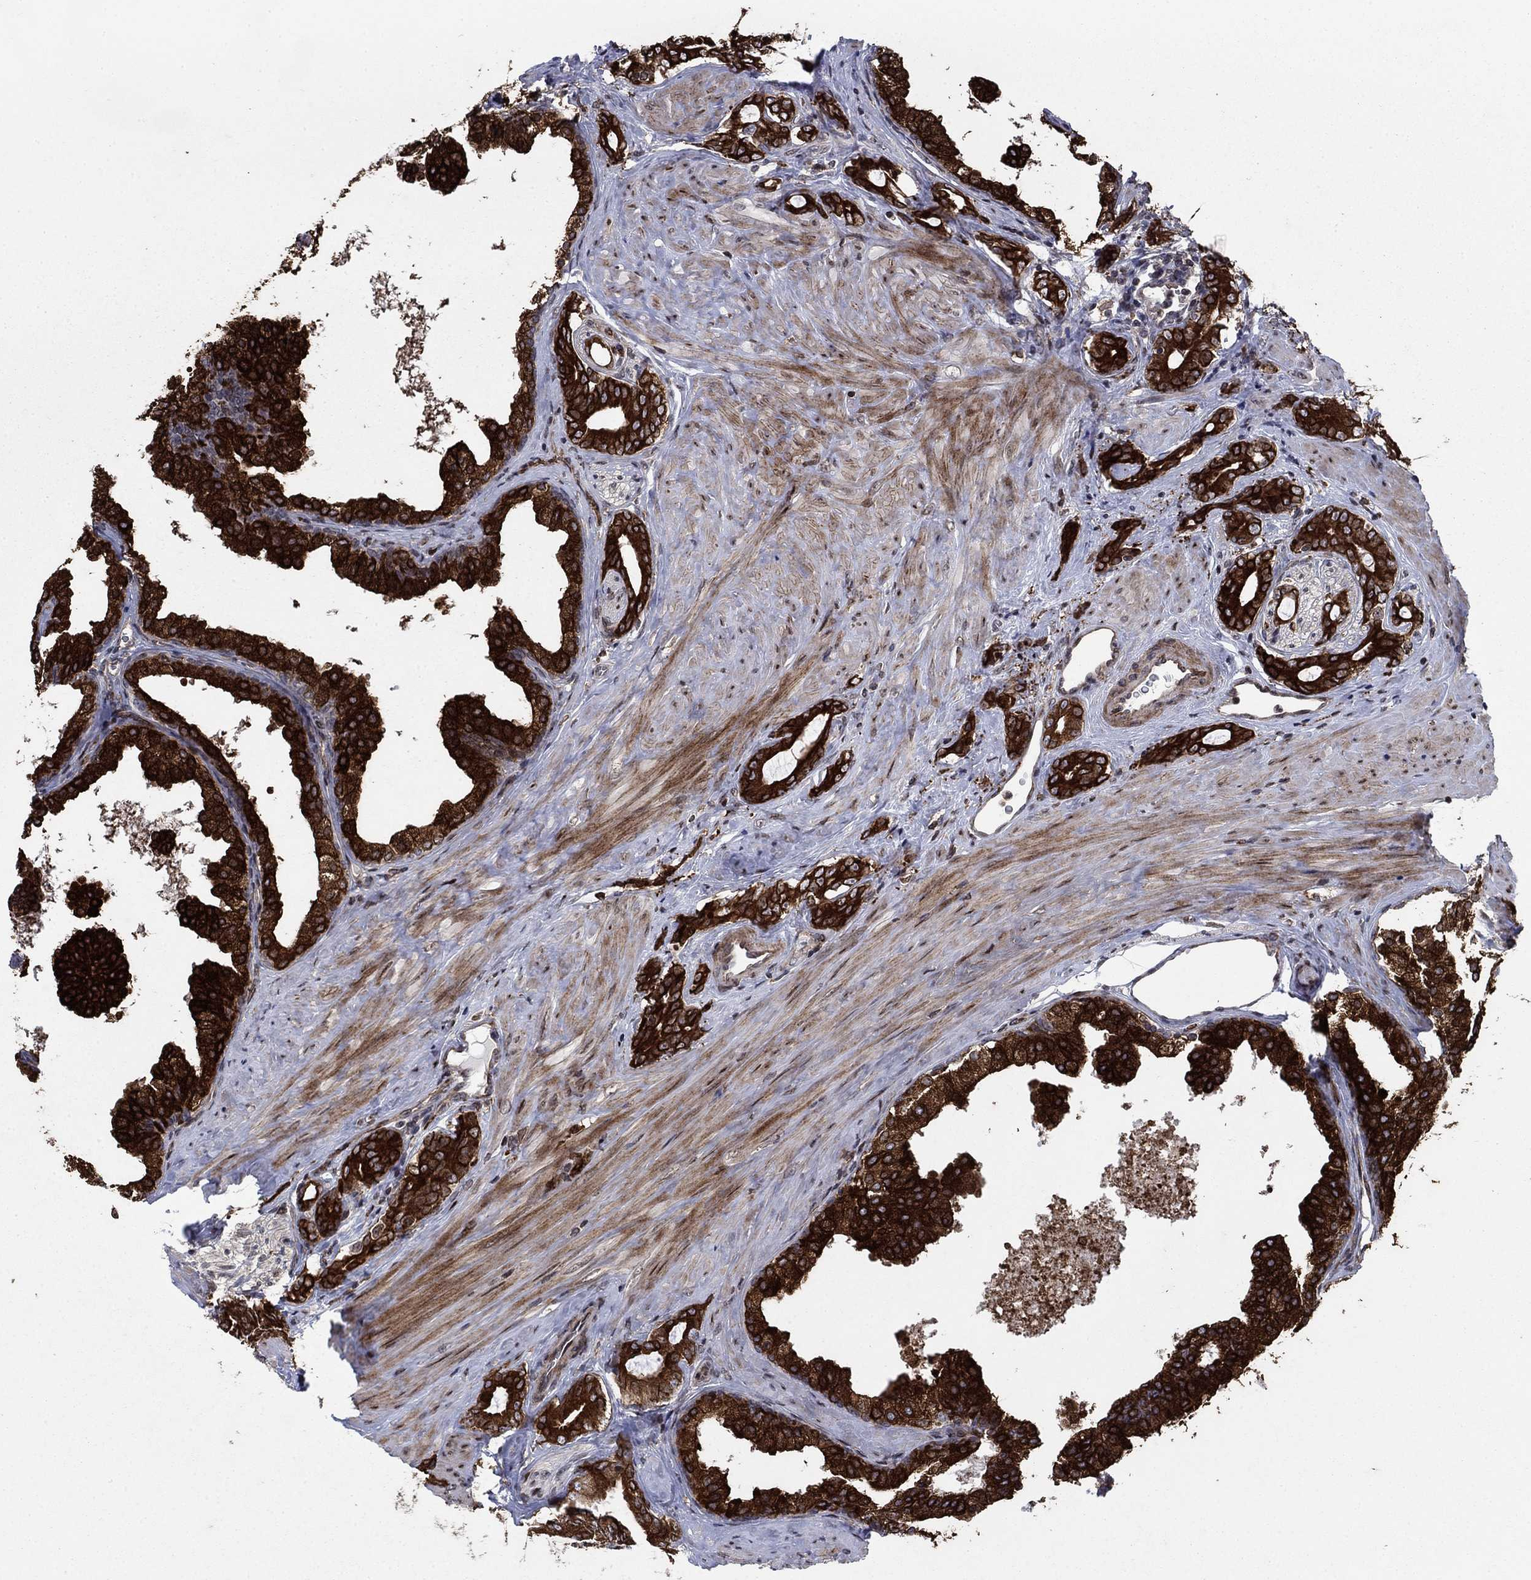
{"staining": {"intensity": "strong", "quantity": ">75%", "location": "cytoplasmic/membranous"}, "tissue": "prostate cancer", "cell_type": "Tumor cells", "image_type": "cancer", "snomed": [{"axis": "morphology", "description": "Adenocarcinoma, NOS"}, {"axis": "topography", "description": "Prostate"}], "caption": "IHC micrograph of human adenocarcinoma (prostate) stained for a protein (brown), which demonstrates high levels of strong cytoplasmic/membranous staining in about >75% of tumor cells.", "gene": "DHRS7", "patient": {"sex": "male", "age": 55}}